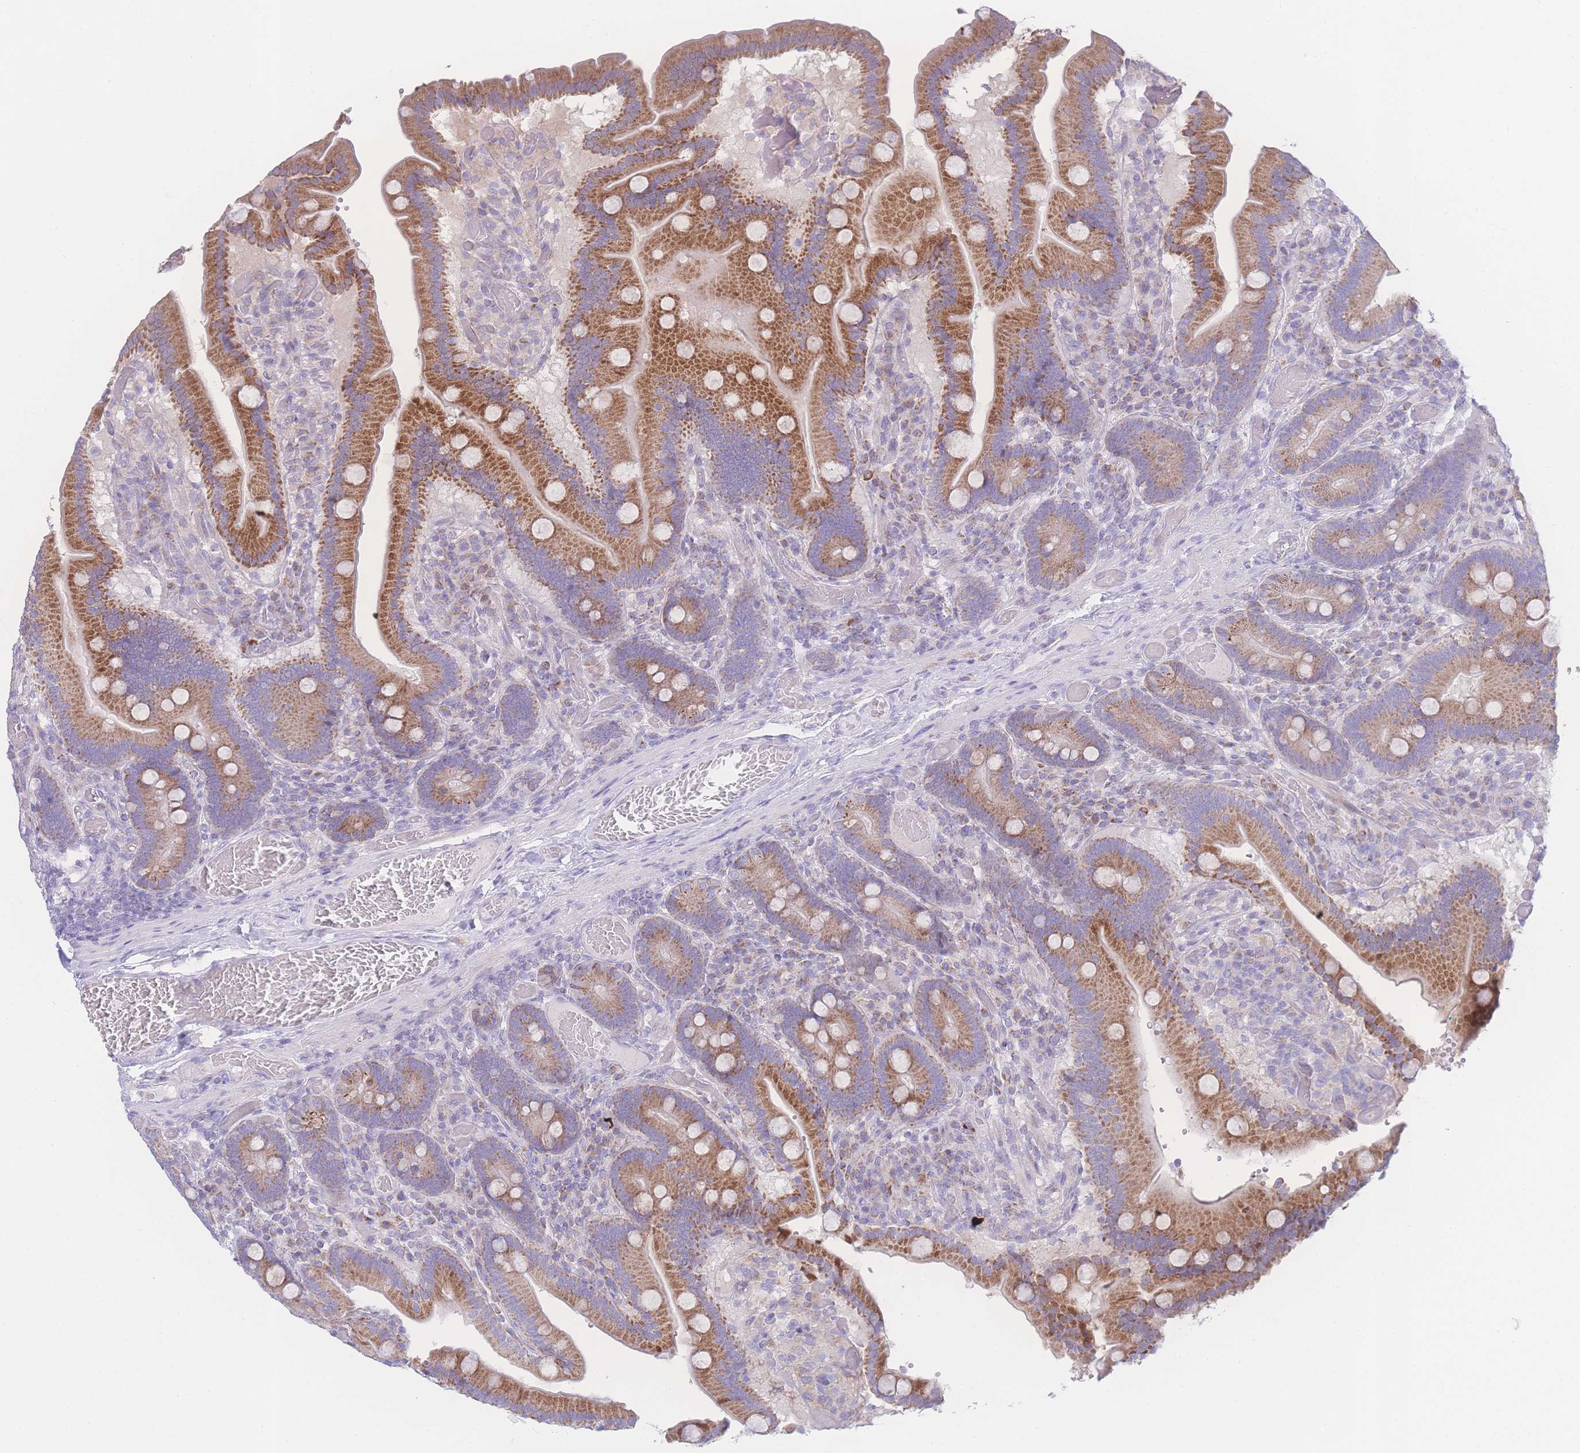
{"staining": {"intensity": "moderate", "quantity": ">75%", "location": "cytoplasmic/membranous"}, "tissue": "duodenum", "cell_type": "Glandular cells", "image_type": "normal", "snomed": [{"axis": "morphology", "description": "Normal tissue, NOS"}, {"axis": "topography", "description": "Duodenum"}], "caption": "Unremarkable duodenum exhibits moderate cytoplasmic/membranous staining in approximately >75% of glandular cells.", "gene": "NBEAL1", "patient": {"sex": "female", "age": 62}}